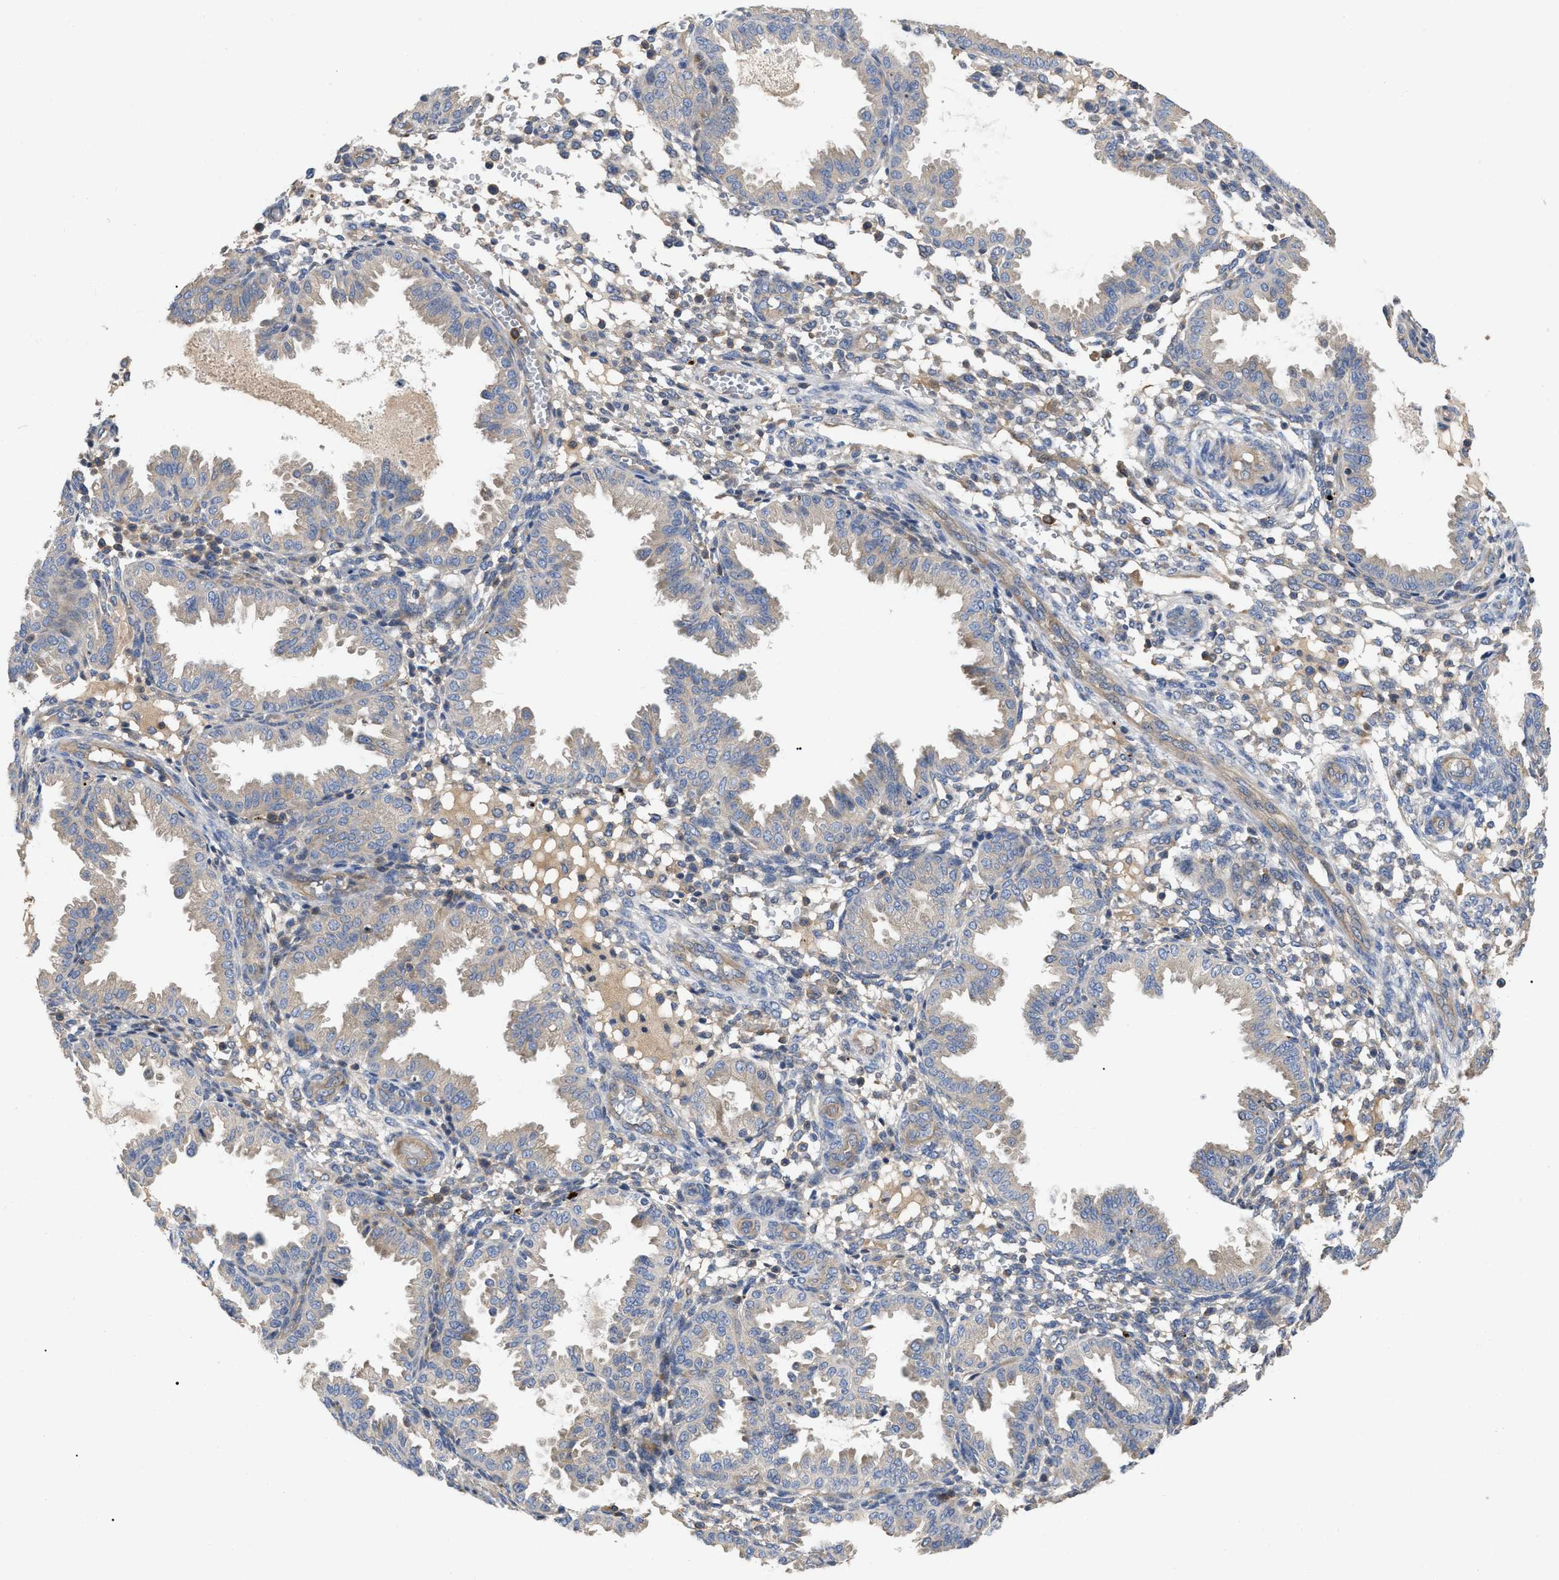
{"staining": {"intensity": "weak", "quantity": "25%-75%", "location": "cytoplasmic/membranous"}, "tissue": "endometrium", "cell_type": "Cells in endometrial stroma", "image_type": "normal", "snomed": [{"axis": "morphology", "description": "Normal tissue, NOS"}, {"axis": "topography", "description": "Endometrium"}], "caption": "Weak cytoplasmic/membranous expression is appreciated in approximately 25%-75% of cells in endometrial stroma in benign endometrium.", "gene": "RAP1GDS1", "patient": {"sex": "female", "age": 33}}